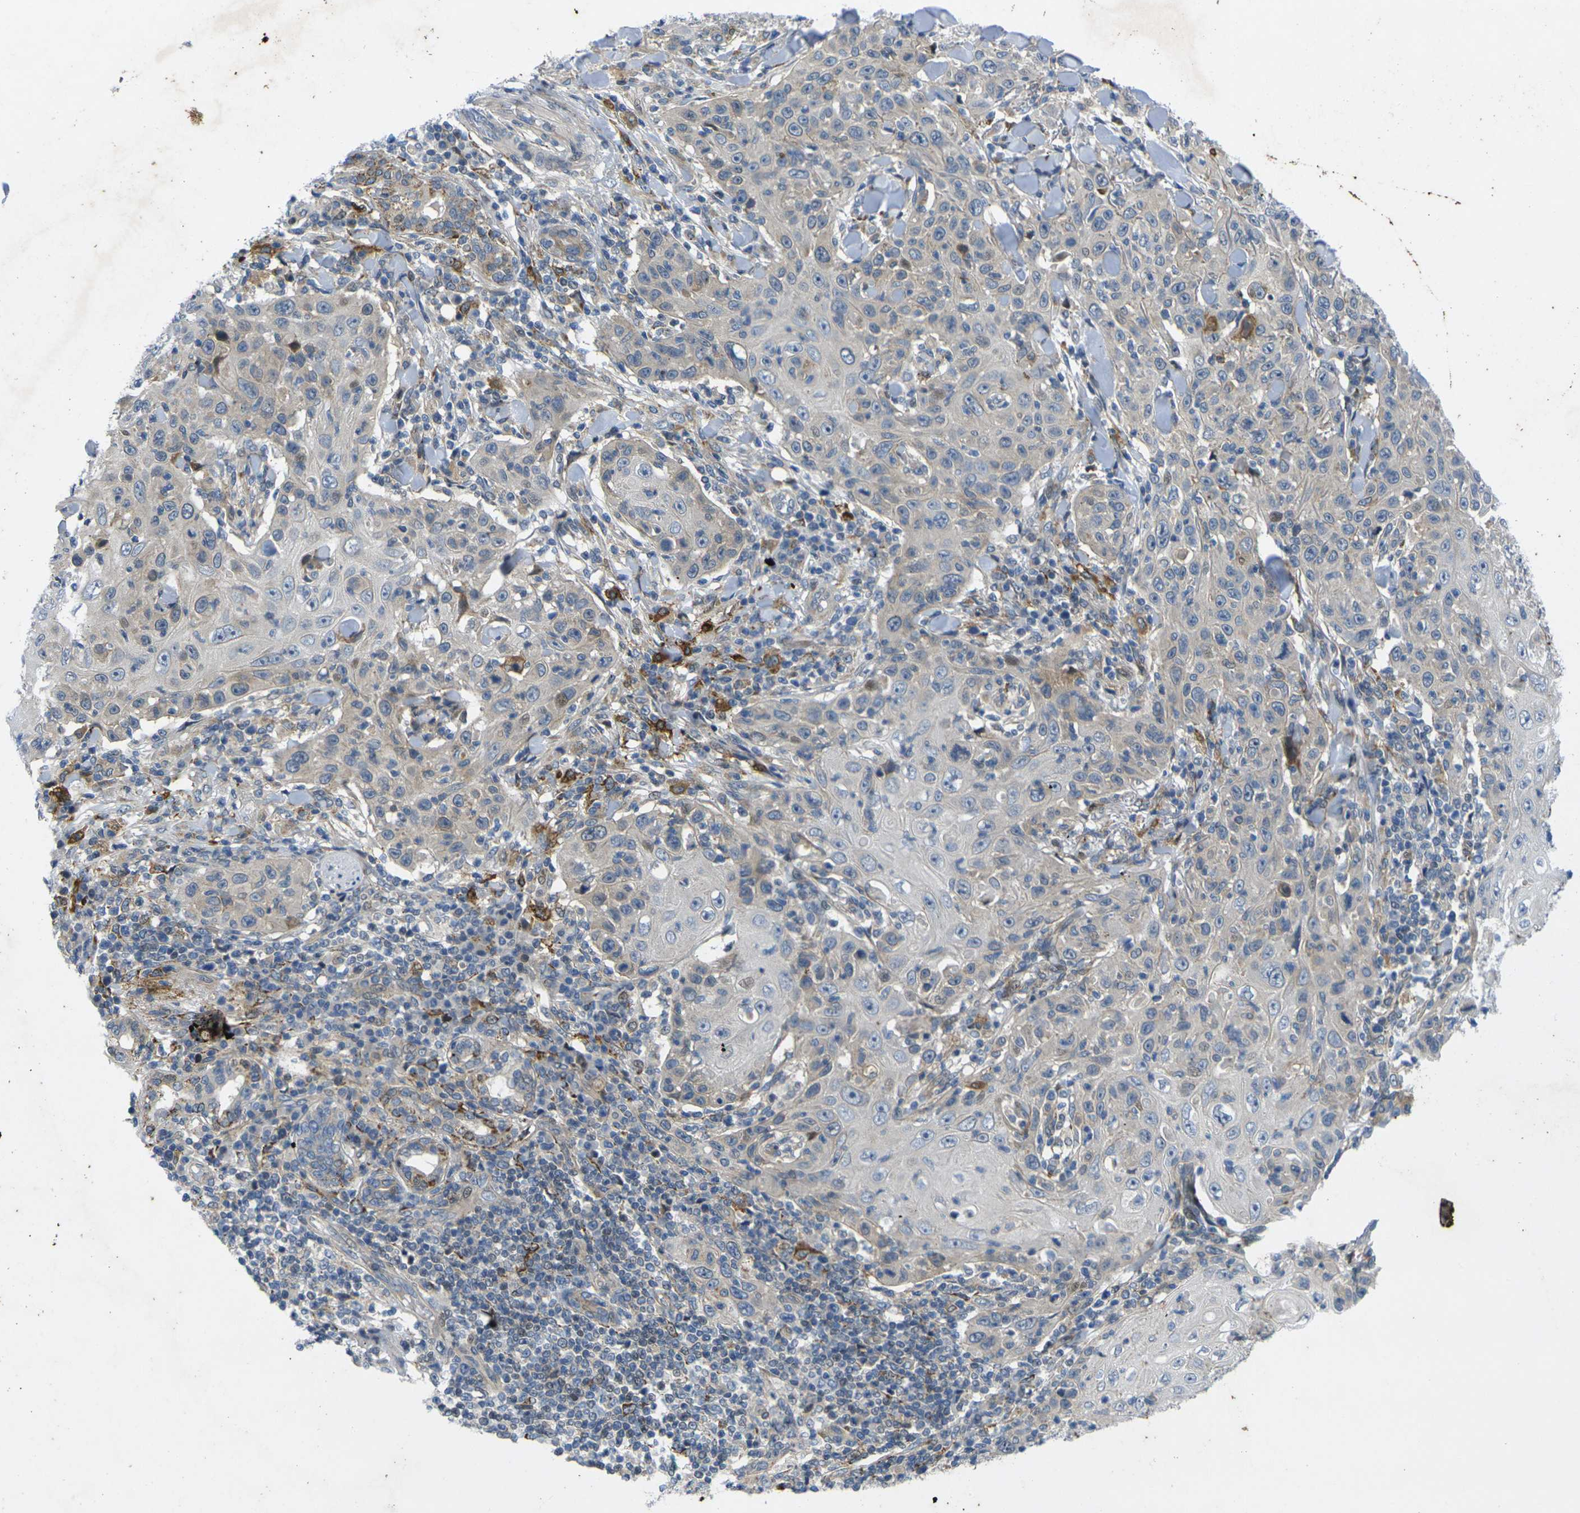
{"staining": {"intensity": "weak", "quantity": "<25%", "location": "cytoplasmic/membranous"}, "tissue": "skin cancer", "cell_type": "Tumor cells", "image_type": "cancer", "snomed": [{"axis": "morphology", "description": "Squamous cell carcinoma, NOS"}, {"axis": "topography", "description": "Skin"}], "caption": "The photomicrograph demonstrates no significant staining in tumor cells of skin cancer (squamous cell carcinoma). Nuclei are stained in blue.", "gene": "ROBO2", "patient": {"sex": "female", "age": 88}}